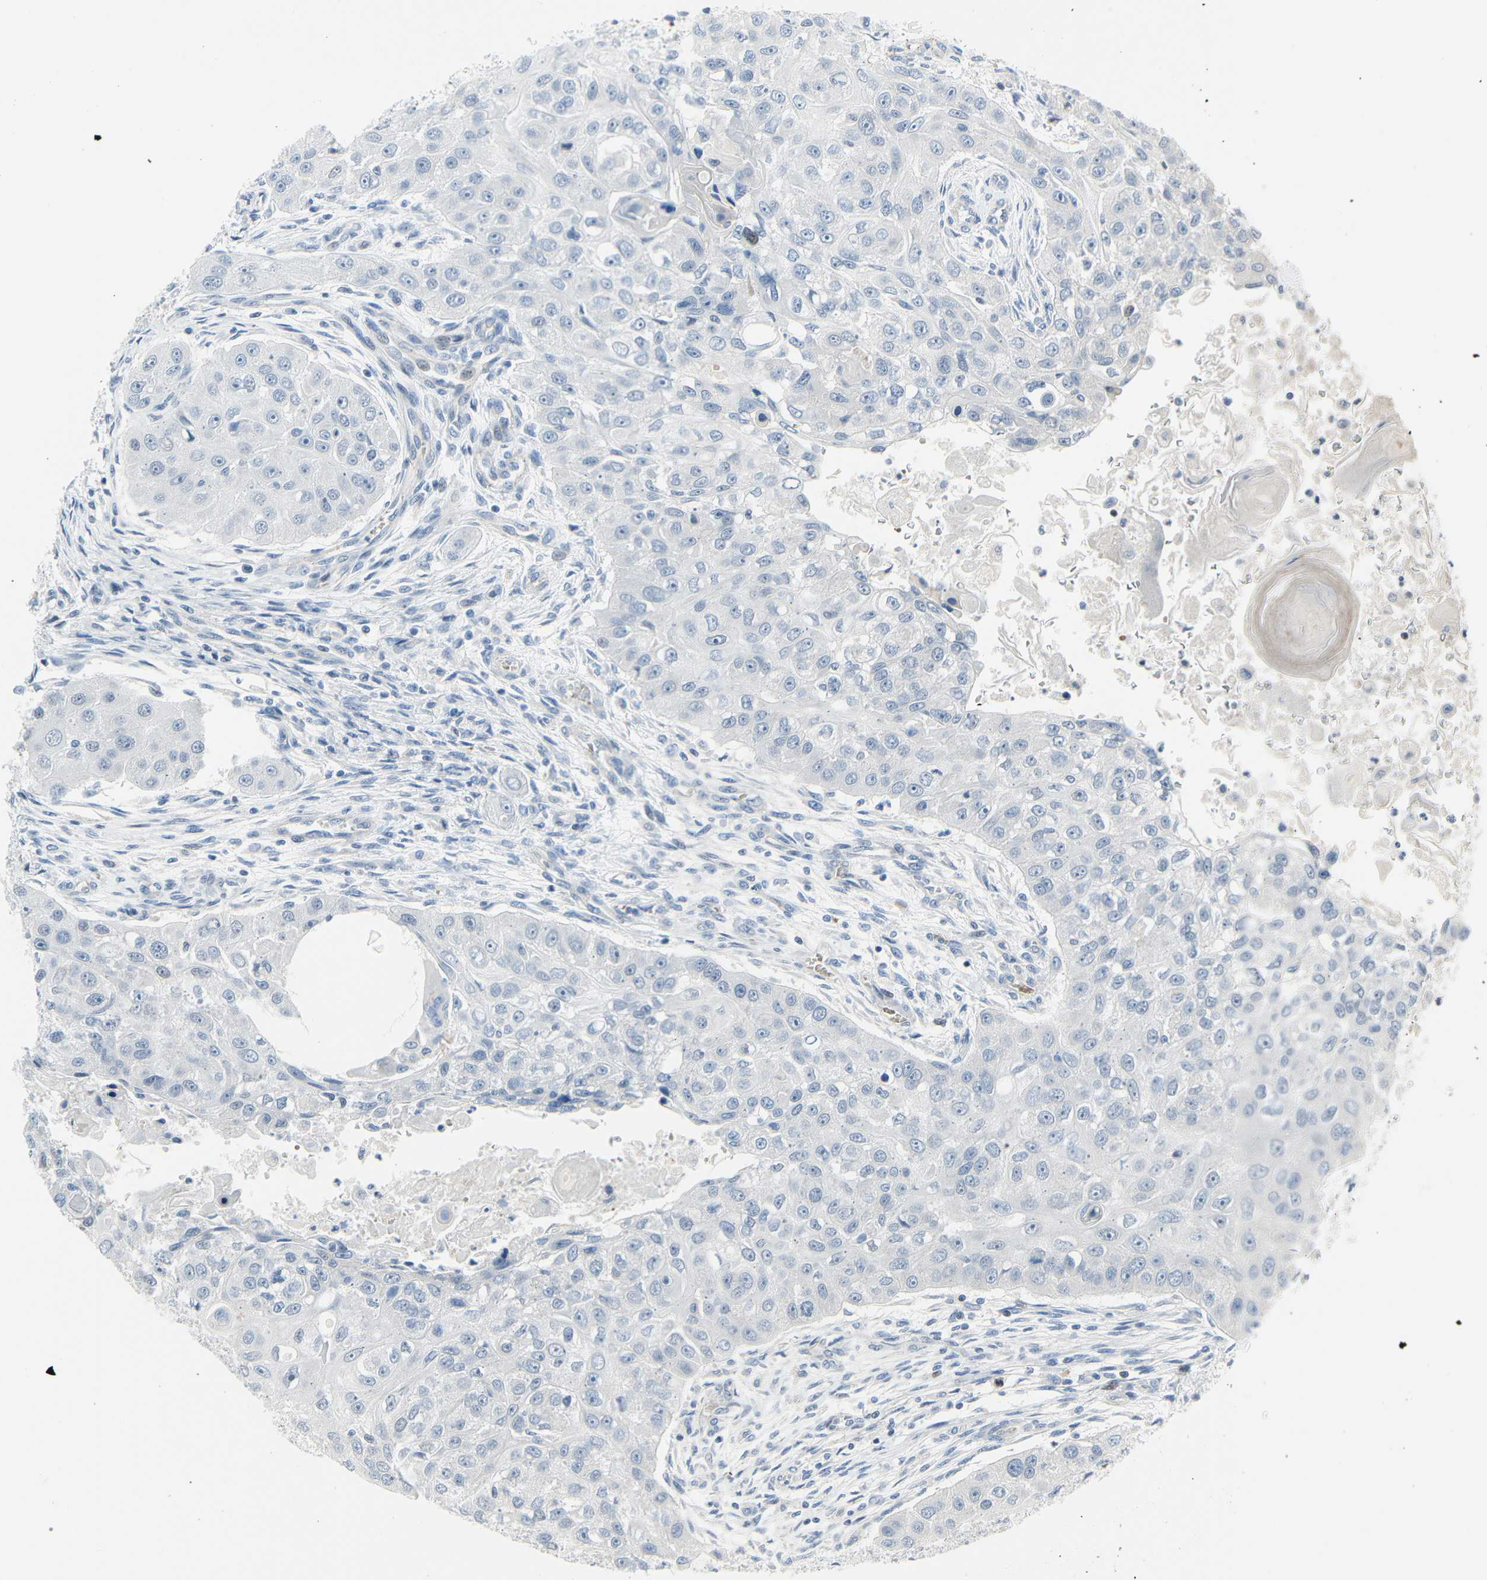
{"staining": {"intensity": "negative", "quantity": "none", "location": "none"}, "tissue": "head and neck cancer", "cell_type": "Tumor cells", "image_type": "cancer", "snomed": [{"axis": "morphology", "description": "Normal tissue, NOS"}, {"axis": "morphology", "description": "Squamous cell carcinoma, NOS"}, {"axis": "topography", "description": "Skeletal muscle"}, {"axis": "topography", "description": "Head-Neck"}], "caption": "Immunohistochemistry histopathology image of squamous cell carcinoma (head and neck) stained for a protein (brown), which displays no expression in tumor cells.", "gene": "IMPG2", "patient": {"sex": "male", "age": 51}}